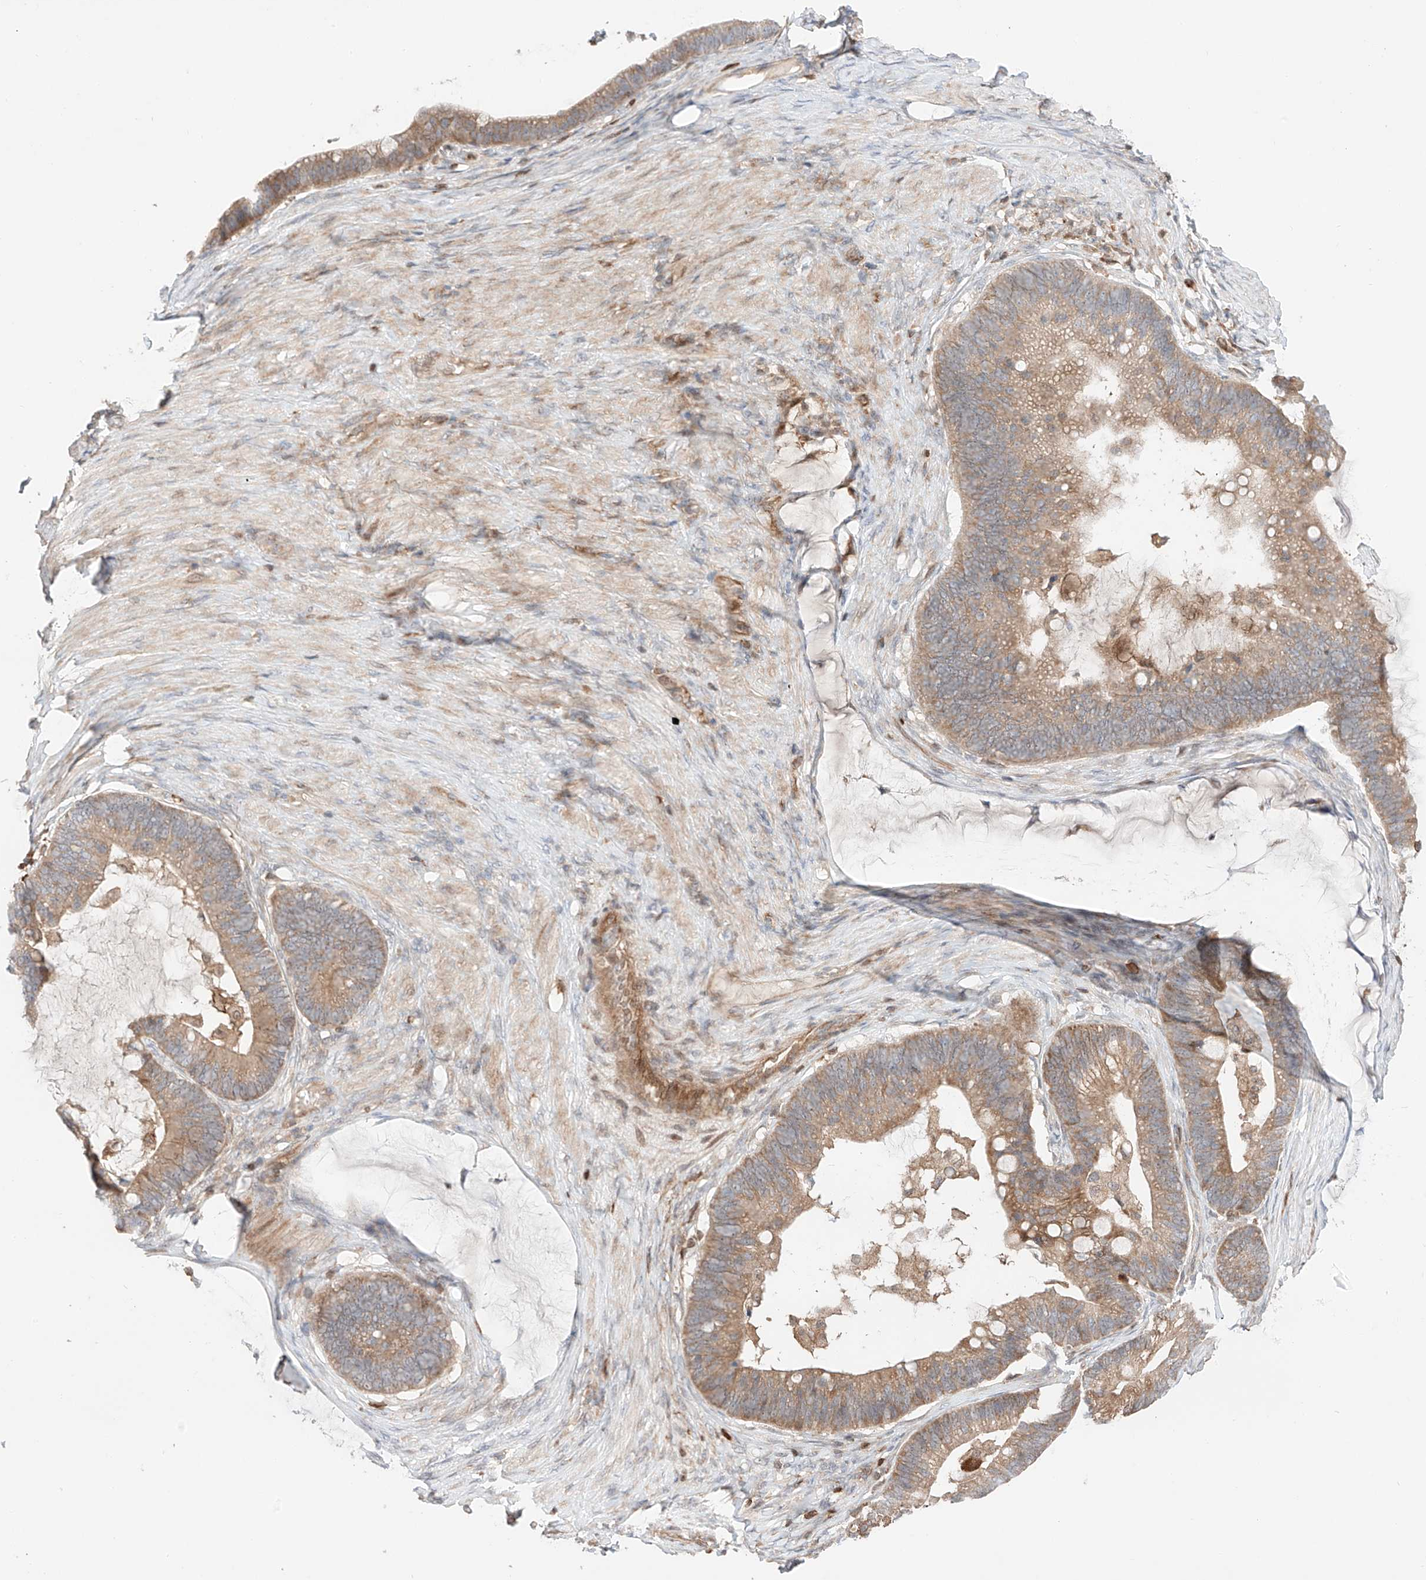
{"staining": {"intensity": "weak", "quantity": ">75%", "location": "cytoplasmic/membranous"}, "tissue": "ovarian cancer", "cell_type": "Tumor cells", "image_type": "cancer", "snomed": [{"axis": "morphology", "description": "Cystadenocarcinoma, mucinous, NOS"}, {"axis": "topography", "description": "Ovary"}], "caption": "The immunohistochemical stain shows weak cytoplasmic/membranous positivity in tumor cells of ovarian cancer (mucinous cystadenocarcinoma) tissue.", "gene": "IGSF22", "patient": {"sex": "female", "age": 61}}